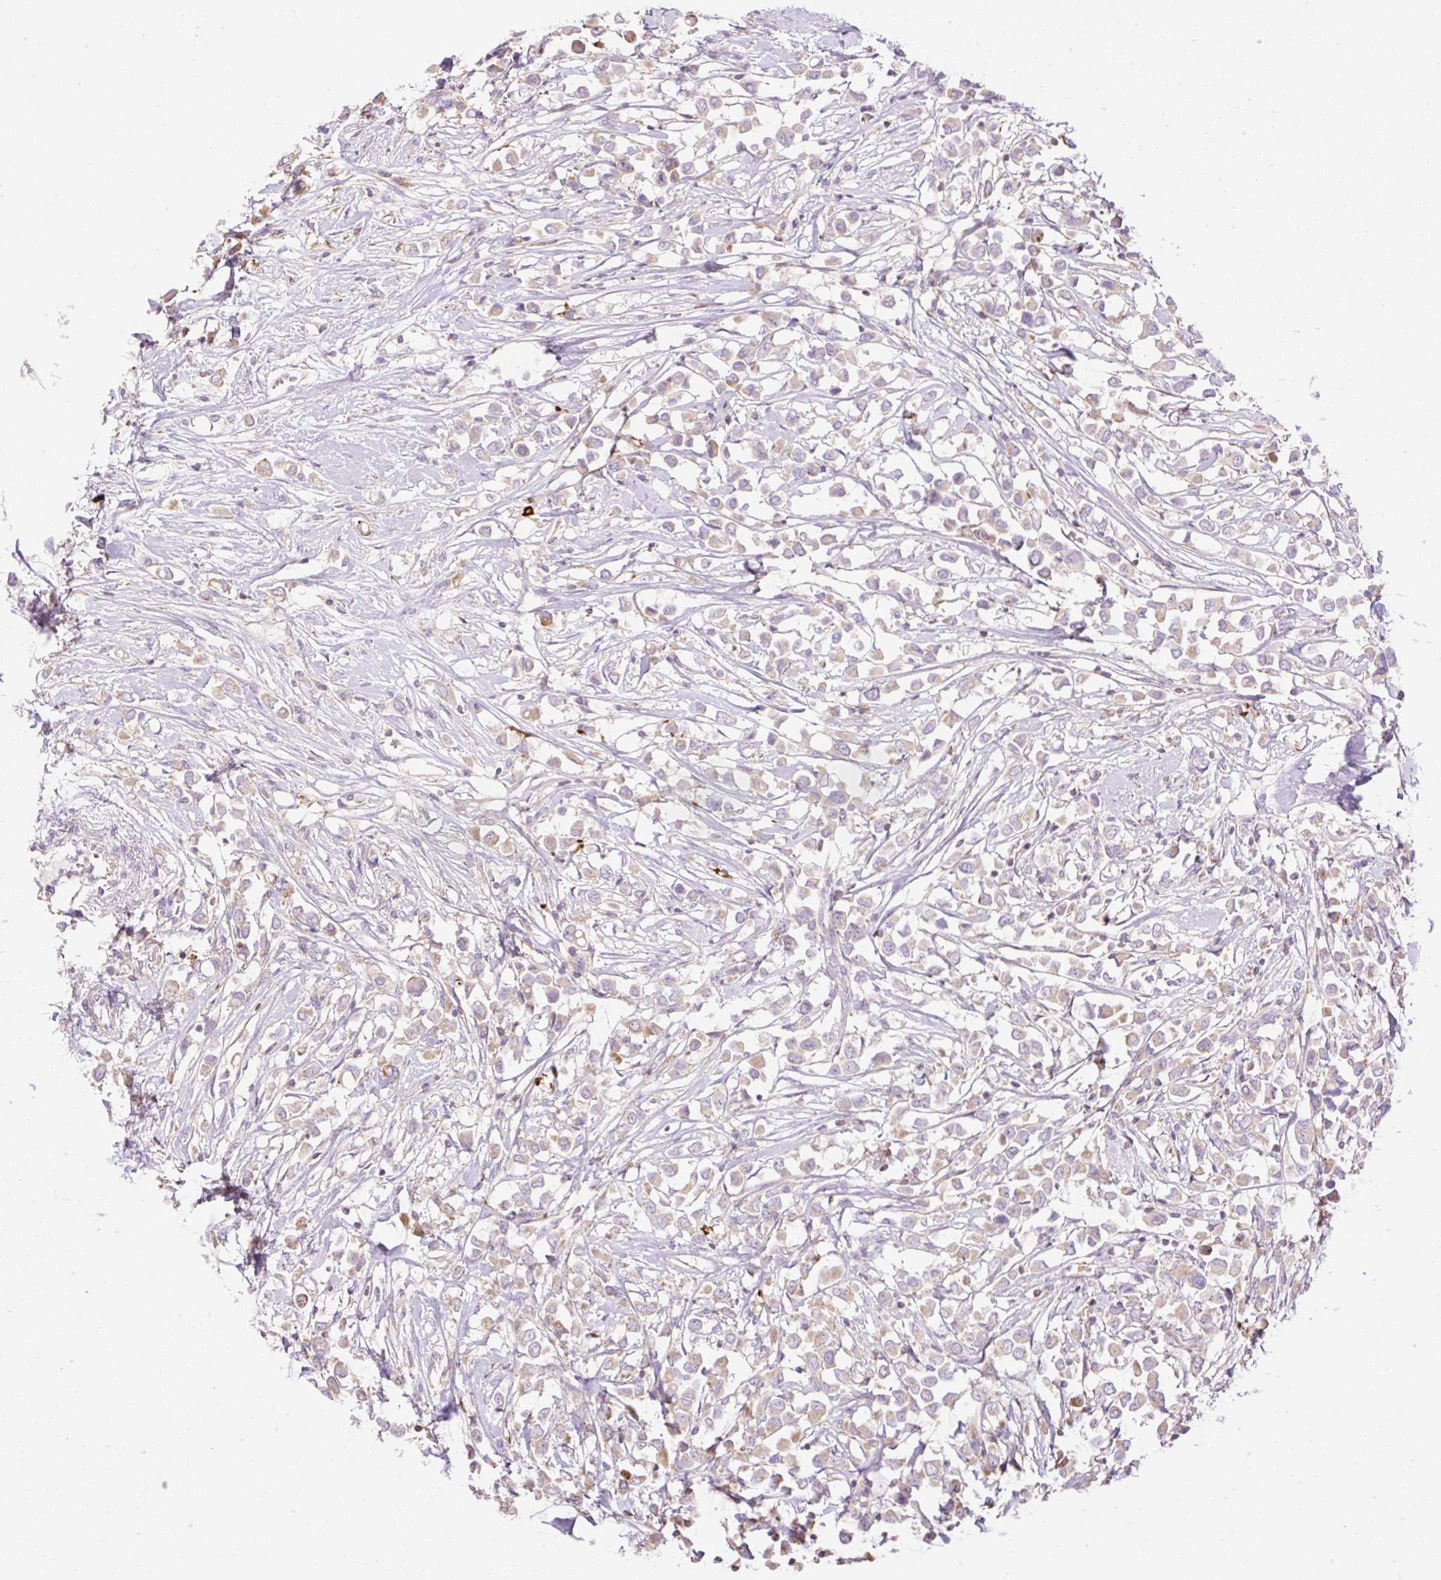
{"staining": {"intensity": "weak", "quantity": "25%-75%", "location": "cytoplasmic/membranous"}, "tissue": "breast cancer", "cell_type": "Tumor cells", "image_type": "cancer", "snomed": [{"axis": "morphology", "description": "Duct carcinoma"}, {"axis": "topography", "description": "Breast"}], "caption": "IHC of breast intraductal carcinoma demonstrates low levels of weak cytoplasmic/membranous staining in approximately 25%-75% of tumor cells.", "gene": "VPS25", "patient": {"sex": "female", "age": 61}}